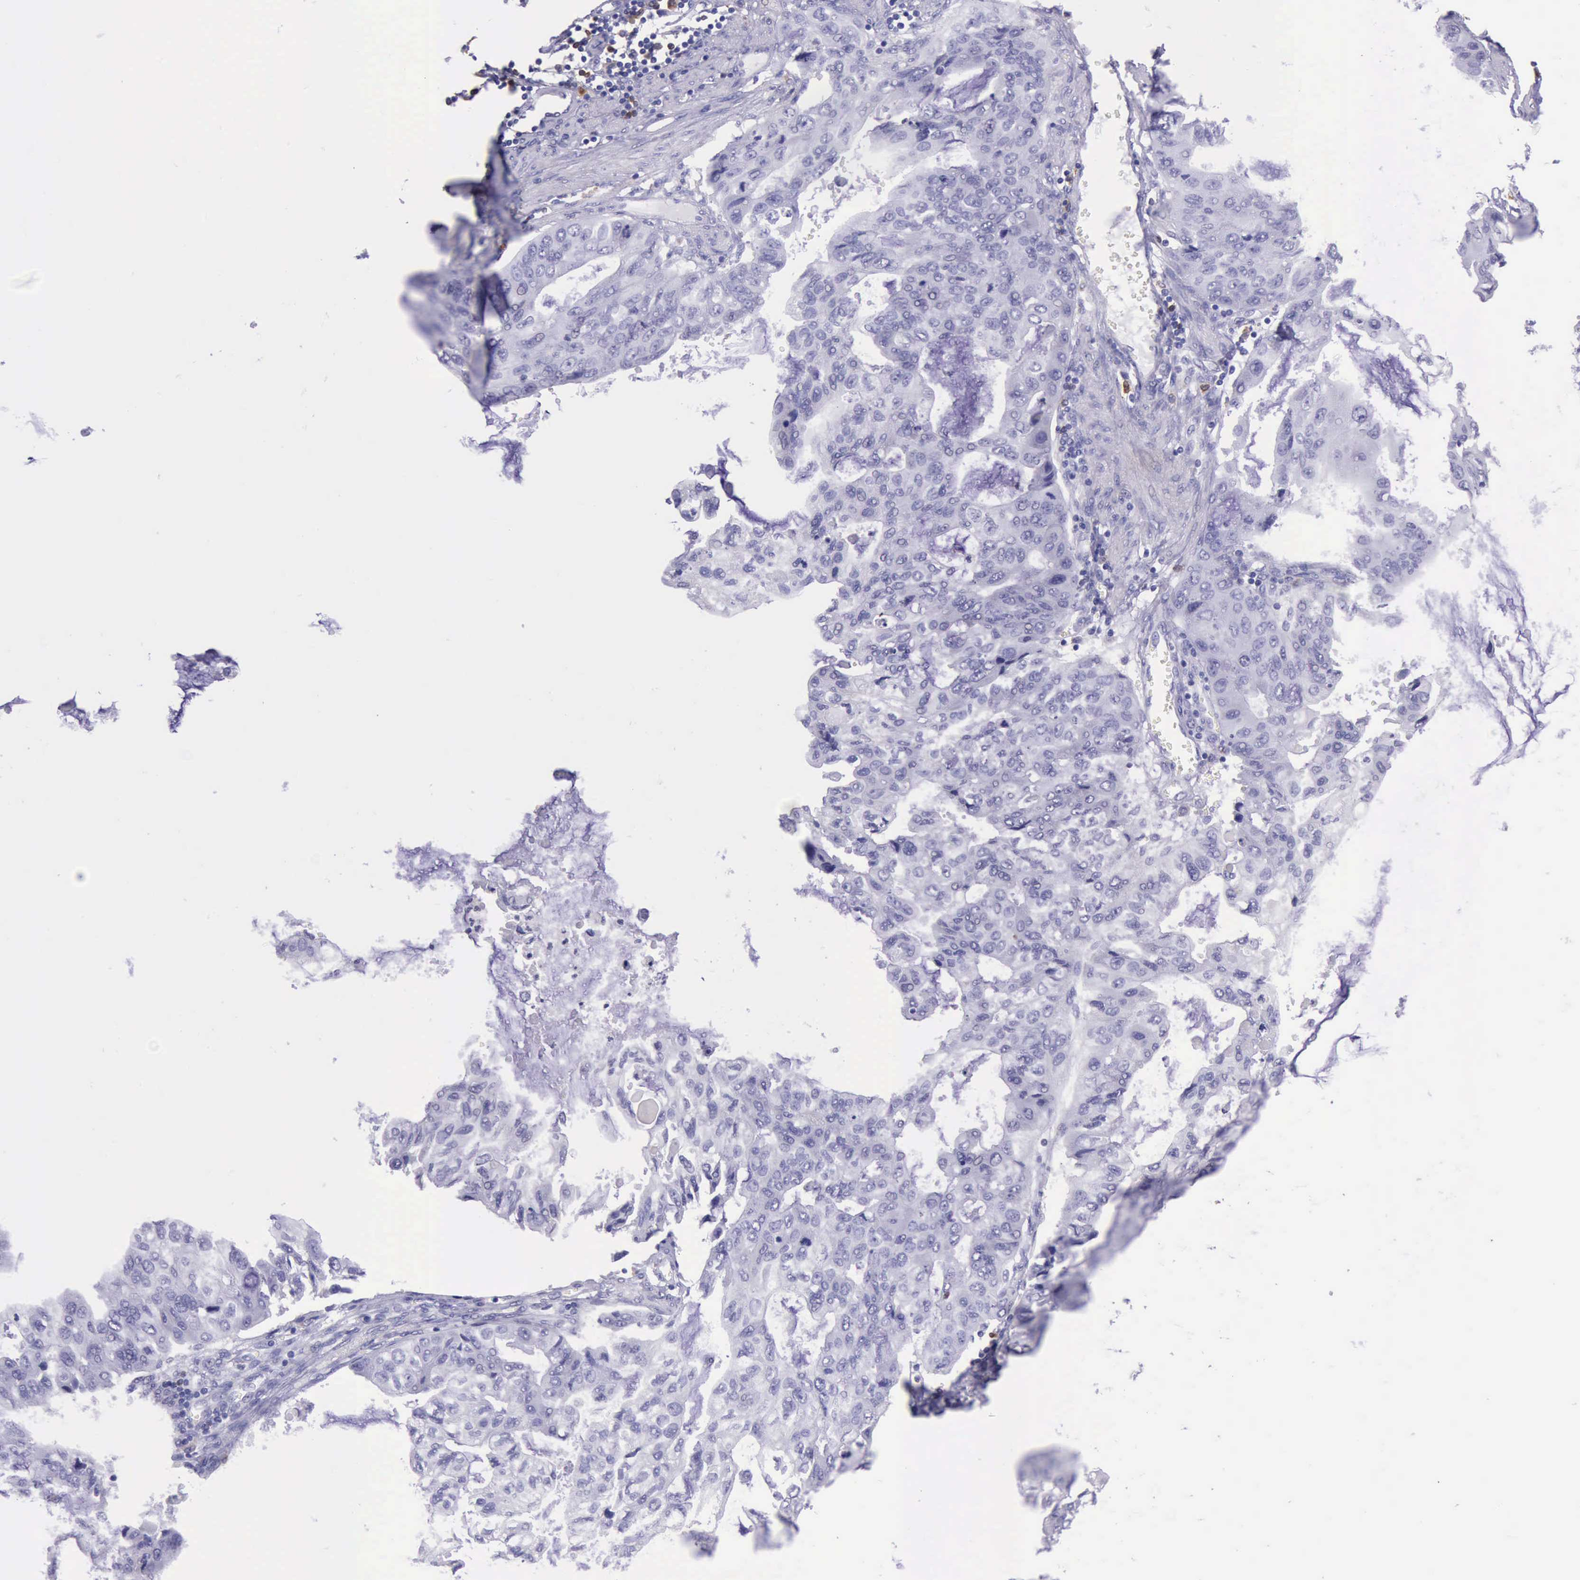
{"staining": {"intensity": "negative", "quantity": "none", "location": "none"}, "tissue": "stomach cancer", "cell_type": "Tumor cells", "image_type": "cancer", "snomed": [{"axis": "morphology", "description": "Adenocarcinoma, NOS"}, {"axis": "topography", "description": "Stomach, upper"}], "caption": "Stomach adenocarcinoma was stained to show a protein in brown. There is no significant staining in tumor cells. (DAB (3,3'-diaminobenzidine) immunohistochemistry, high magnification).", "gene": "BTK", "patient": {"sex": "female", "age": 52}}